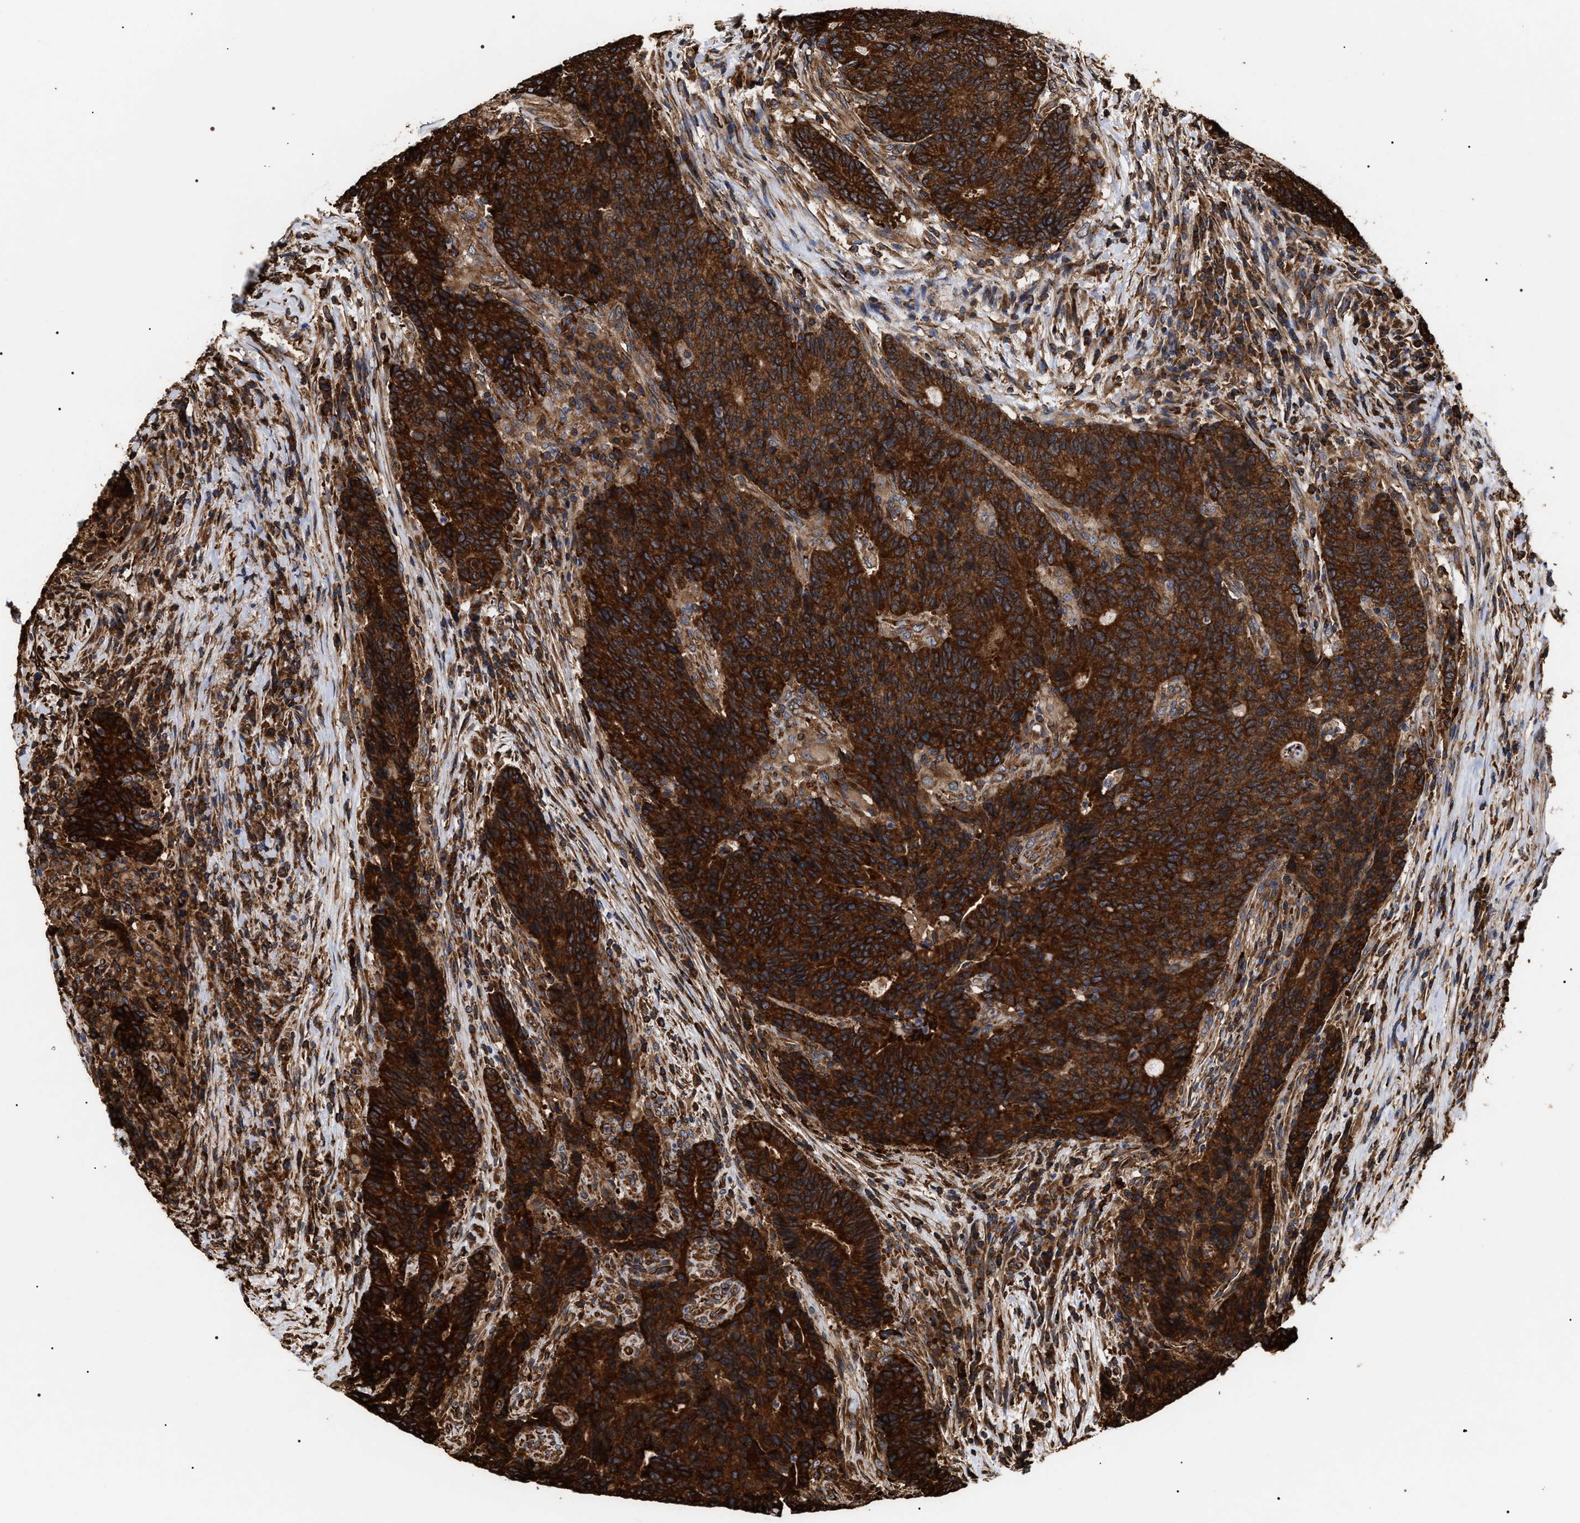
{"staining": {"intensity": "strong", "quantity": ">75%", "location": "cytoplasmic/membranous"}, "tissue": "colorectal cancer", "cell_type": "Tumor cells", "image_type": "cancer", "snomed": [{"axis": "morphology", "description": "Normal tissue, NOS"}, {"axis": "morphology", "description": "Adenocarcinoma, NOS"}, {"axis": "topography", "description": "Colon"}], "caption": "A high-resolution photomicrograph shows IHC staining of colorectal cancer, which exhibits strong cytoplasmic/membranous expression in about >75% of tumor cells.", "gene": "SERBP1", "patient": {"sex": "female", "age": 75}}